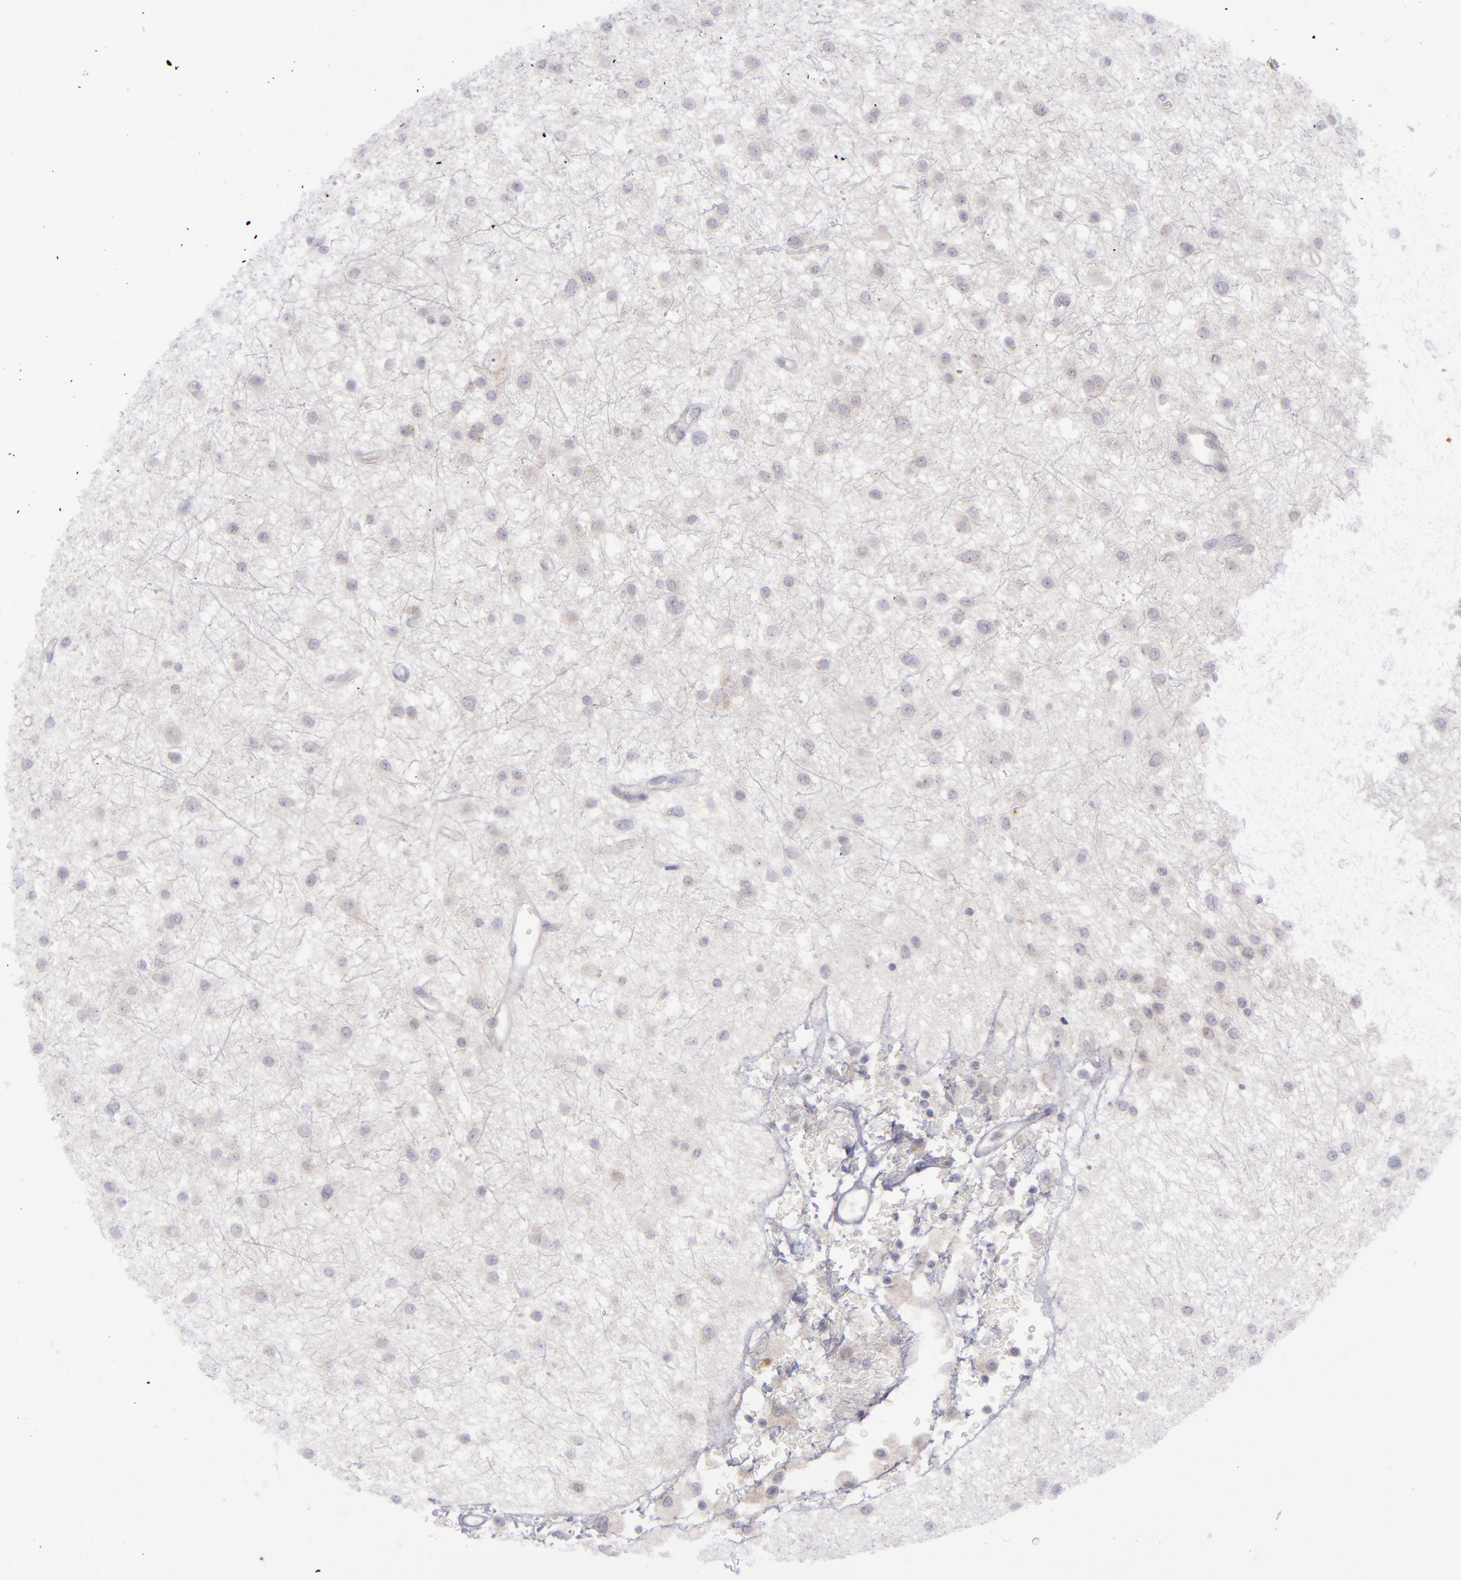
{"staining": {"intensity": "negative", "quantity": "none", "location": "none"}, "tissue": "glioma", "cell_type": "Tumor cells", "image_type": "cancer", "snomed": [{"axis": "morphology", "description": "Glioma, malignant, Low grade"}, {"axis": "topography", "description": "Brain"}], "caption": "Tumor cells show no significant protein staining in malignant glioma (low-grade).", "gene": "EVPL", "patient": {"sex": "female", "age": 36}}